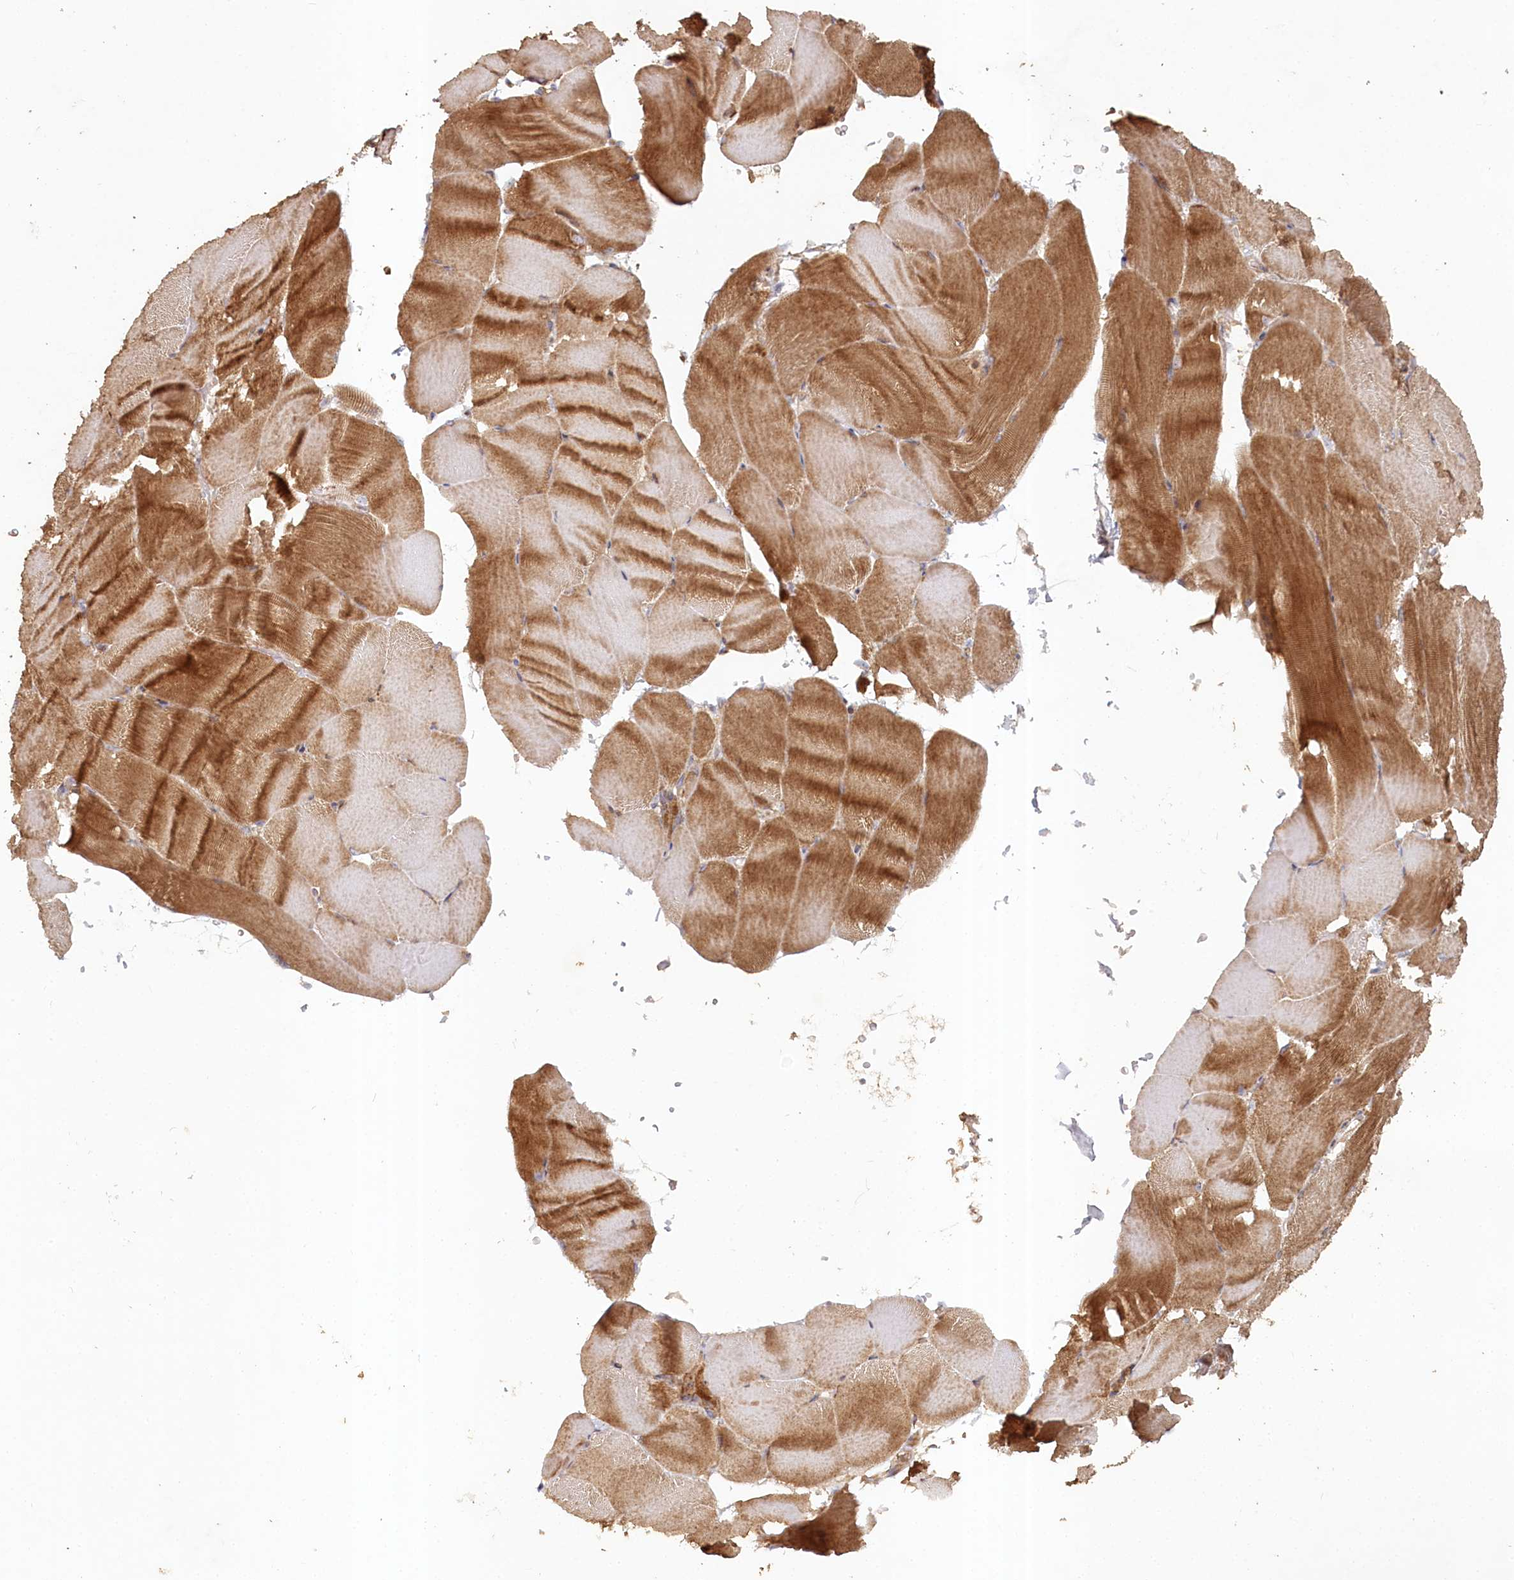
{"staining": {"intensity": "moderate", "quantity": ">75%", "location": "cytoplasmic/membranous"}, "tissue": "skeletal muscle", "cell_type": "Myocytes", "image_type": "normal", "snomed": [{"axis": "morphology", "description": "Normal tissue, NOS"}, {"axis": "topography", "description": "Skeletal muscle"}, {"axis": "topography", "description": "Parathyroid gland"}], "caption": "A high-resolution image shows immunohistochemistry (IHC) staining of benign skeletal muscle, which displays moderate cytoplasmic/membranous positivity in about >75% of myocytes.", "gene": "HAL", "patient": {"sex": "female", "age": 37}}